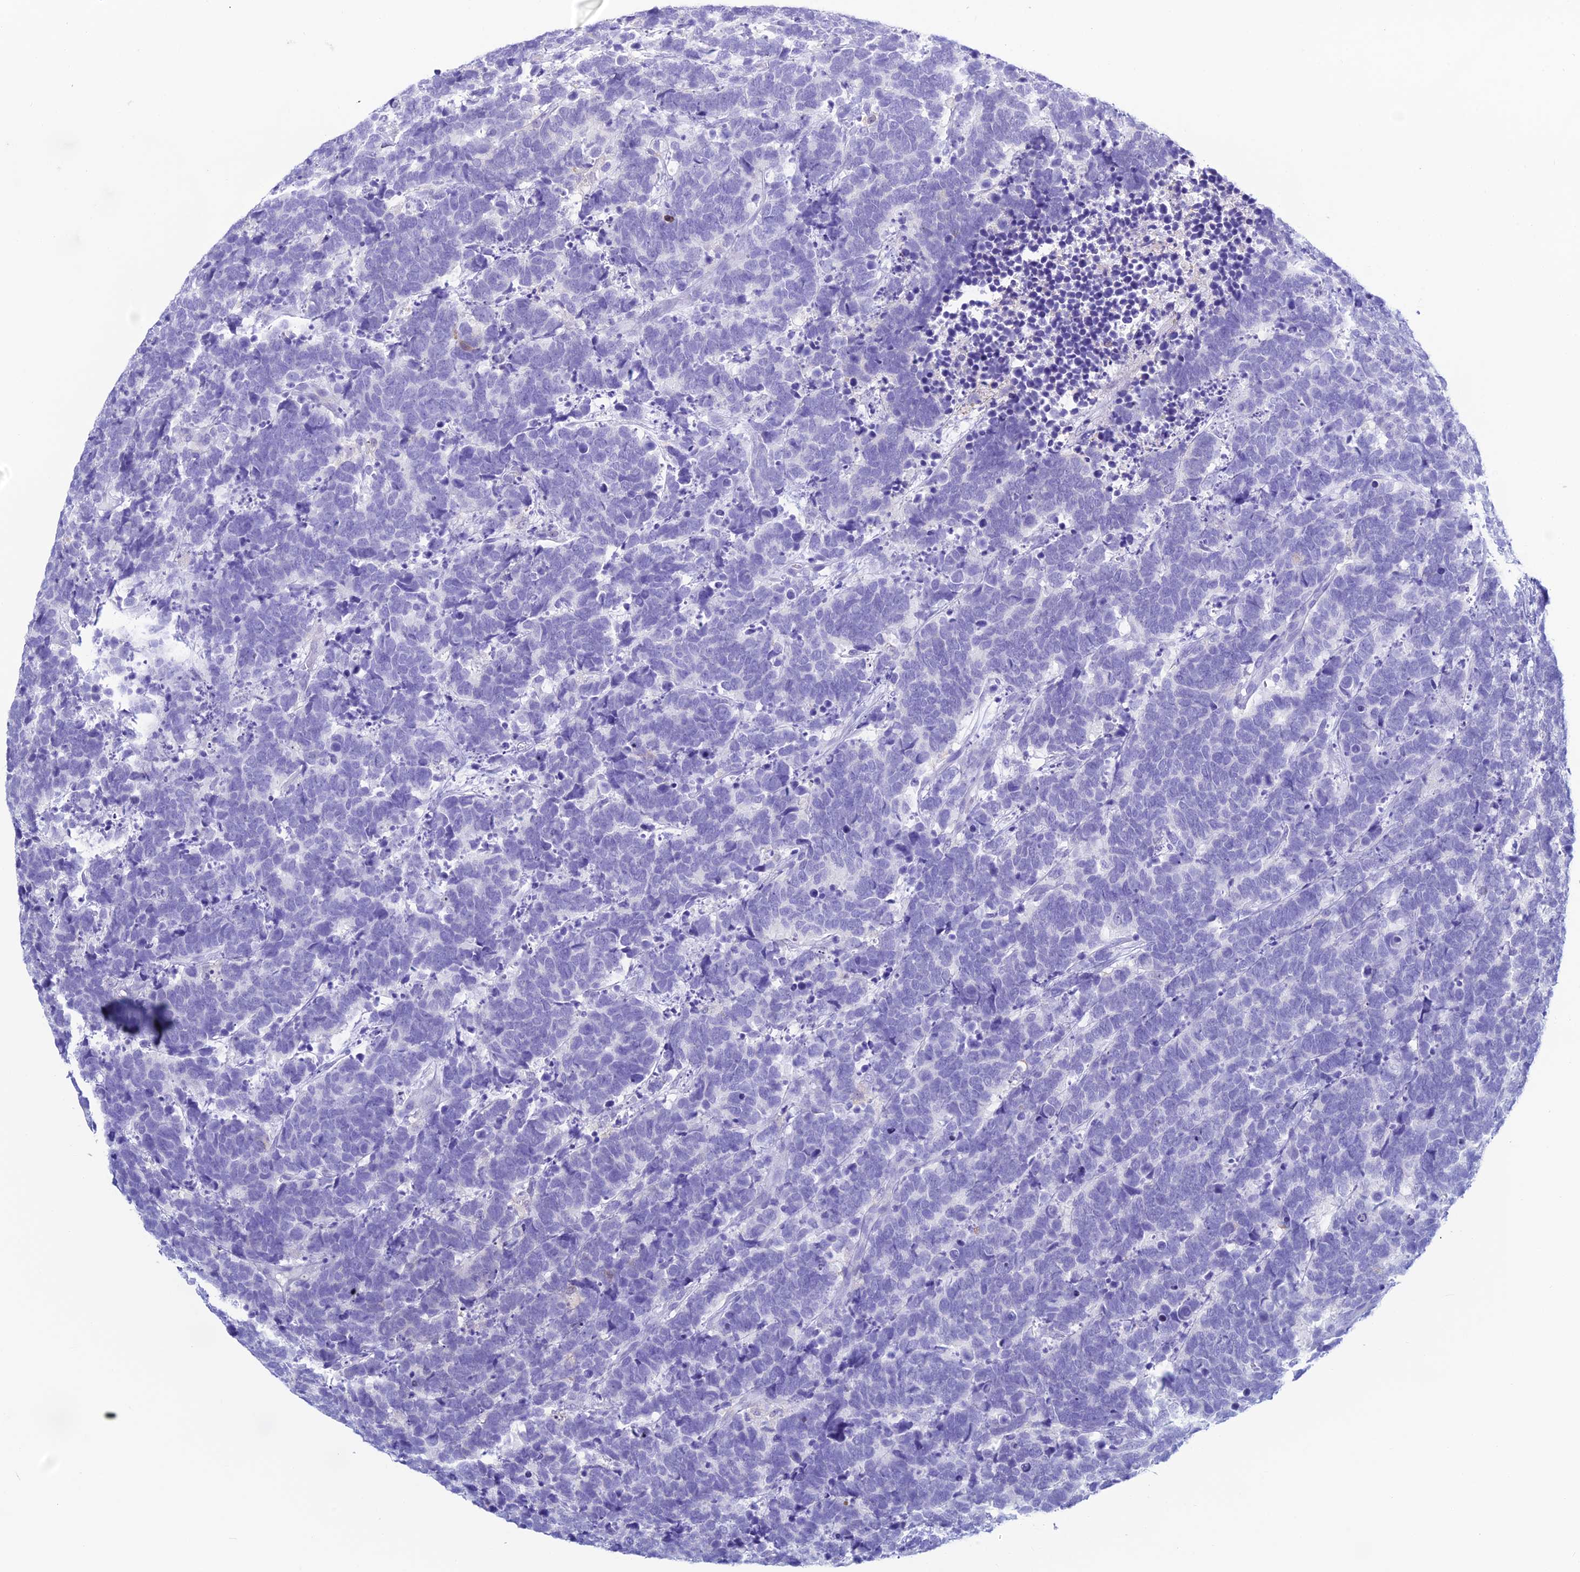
{"staining": {"intensity": "negative", "quantity": "none", "location": "none"}, "tissue": "carcinoid", "cell_type": "Tumor cells", "image_type": "cancer", "snomed": [{"axis": "morphology", "description": "Carcinoma, NOS"}, {"axis": "morphology", "description": "Carcinoid, malignant, NOS"}, {"axis": "topography", "description": "Urinary bladder"}], "caption": "A micrograph of human malignant carcinoid is negative for staining in tumor cells.", "gene": "KCNK17", "patient": {"sex": "male", "age": 57}}